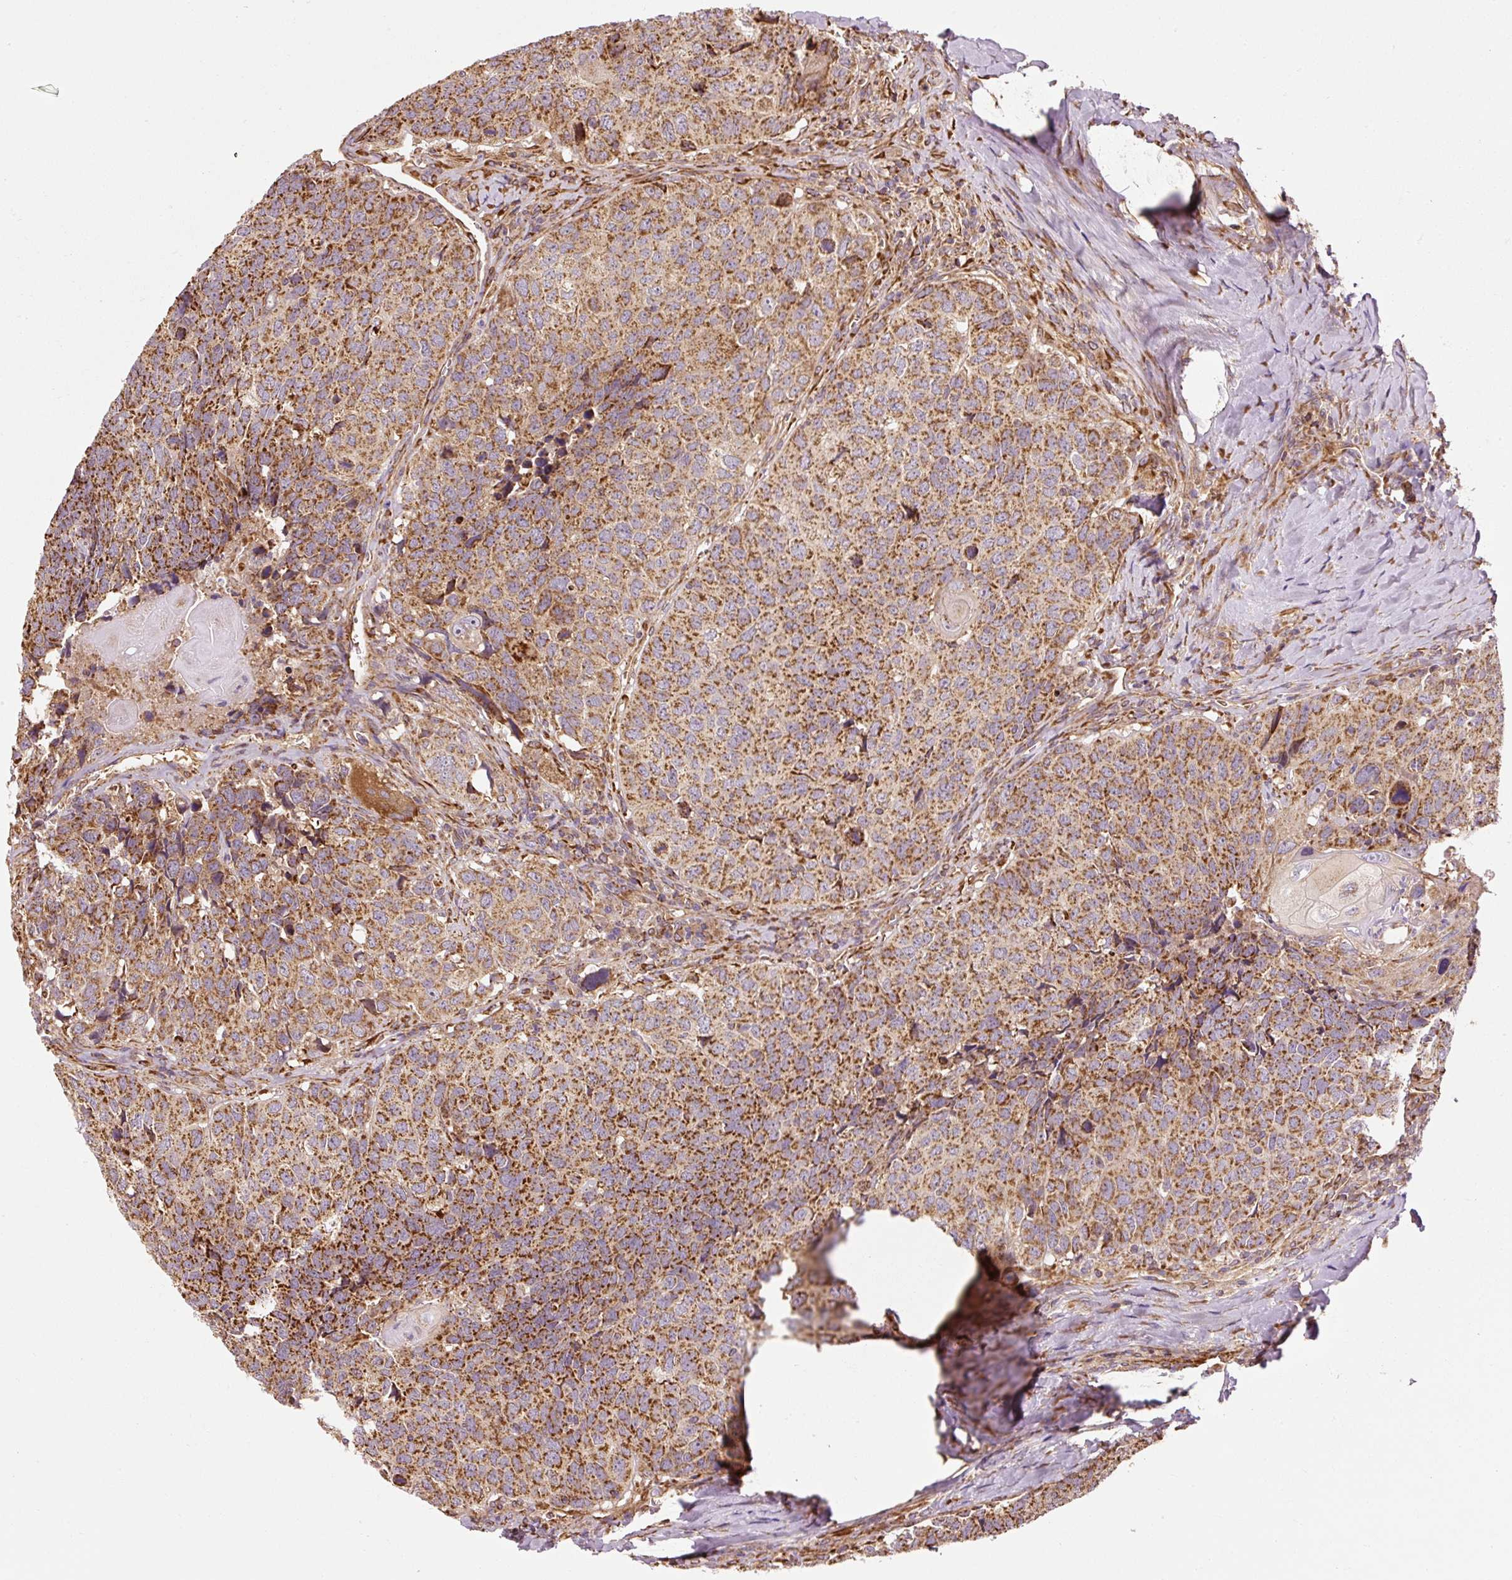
{"staining": {"intensity": "strong", "quantity": ">75%", "location": "cytoplasmic/membranous"}, "tissue": "head and neck cancer", "cell_type": "Tumor cells", "image_type": "cancer", "snomed": [{"axis": "morphology", "description": "Squamous cell carcinoma, NOS"}, {"axis": "topography", "description": "Head-Neck"}], "caption": "Squamous cell carcinoma (head and neck) tissue exhibits strong cytoplasmic/membranous expression in approximately >75% of tumor cells, visualized by immunohistochemistry.", "gene": "ISCU", "patient": {"sex": "male", "age": 66}}